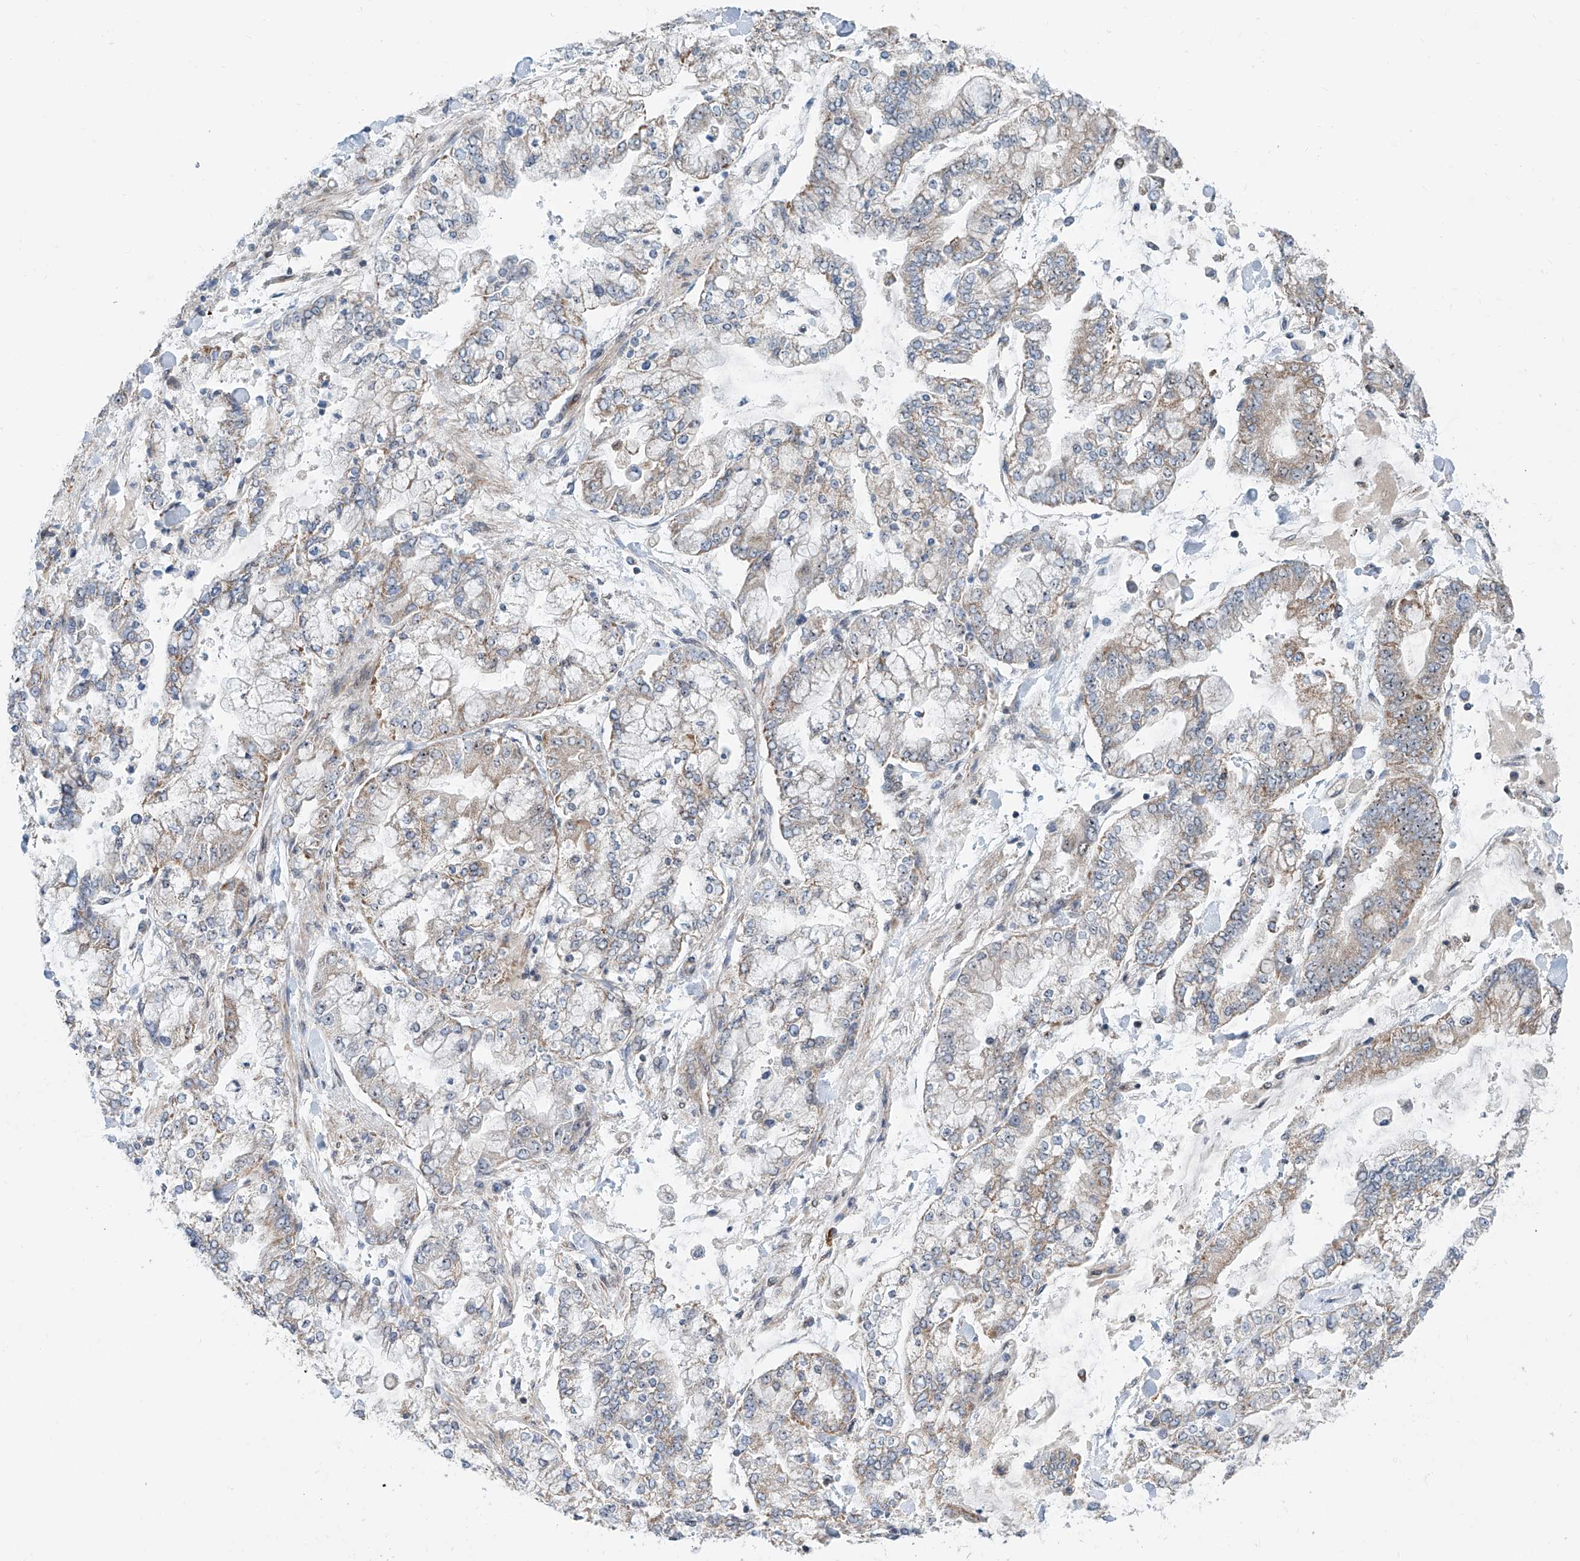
{"staining": {"intensity": "weak", "quantity": ">75%", "location": "cytoplasmic/membranous"}, "tissue": "stomach cancer", "cell_type": "Tumor cells", "image_type": "cancer", "snomed": [{"axis": "morphology", "description": "Normal tissue, NOS"}, {"axis": "morphology", "description": "Adenocarcinoma, NOS"}, {"axis": "topography", "description": "Stomach, upper"}, {"axis": "topography", "description": "Stomach"}], "caption": "Immunohistochemical staining of human stomach cancer (adenocarcinoma) exhibits low levels of weak cytoplasmic/membranous protein expression in approximately >75% of tumor cells.", "gene": "SDE2", "patient": {"sex": "male", "age": 76}}